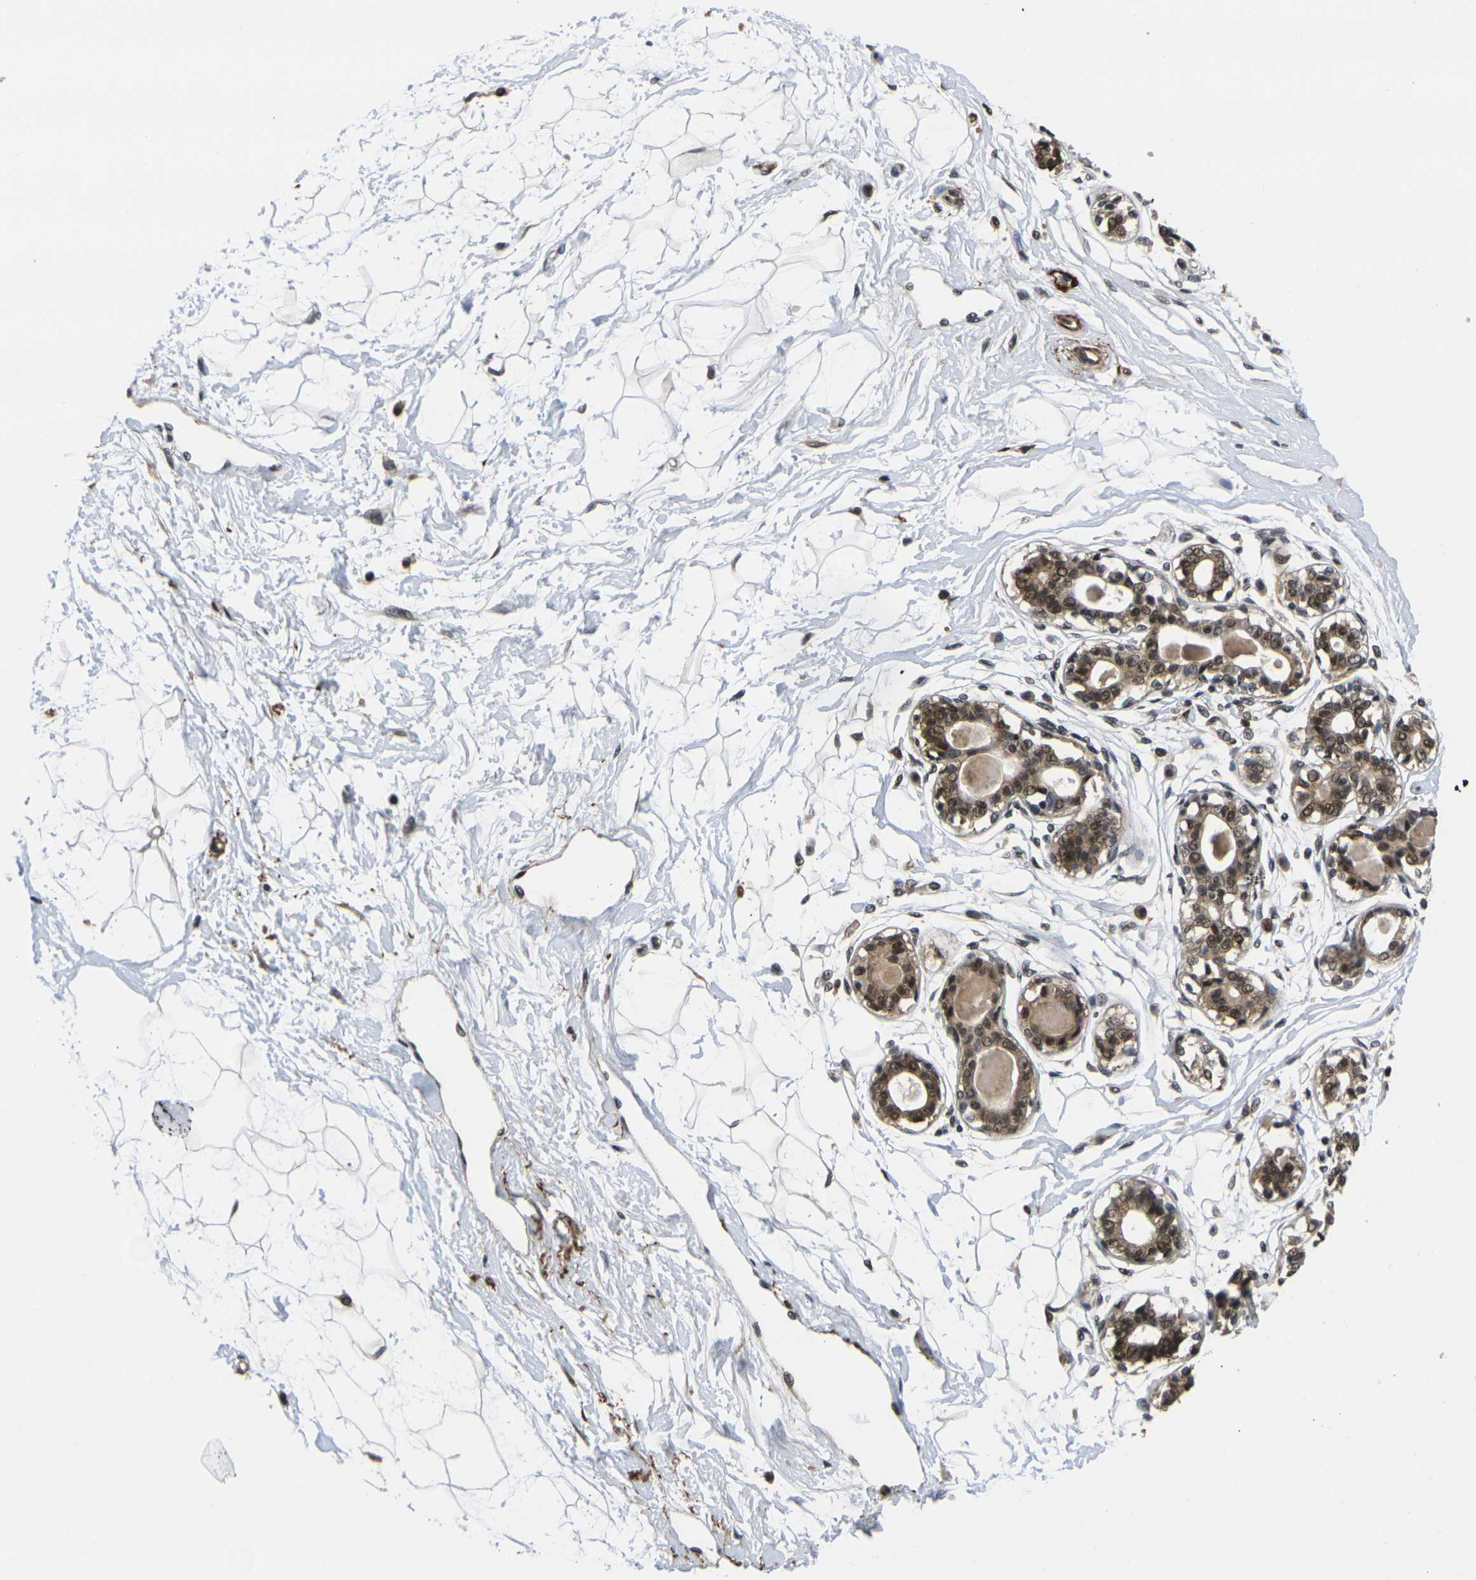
{"staining": {"intensity": "moderate", "quantity": ">75%", "location": "nuclear"}, "tissue": "breast", "cell_type": "Adipocytes", "image_type": "normal", "snomed": [{"axis": "morphology", "description": "Normal tissue, NOS"}, {"axis": "topography", "description": "Breast"}], "caption": "Benign breast was stained to show a protein in brown. There is medium levels of moderate nuclear positivity in approximately >75% of adipocytes.", "gene": "RBM7", "patient": {"sex": "female", "age": 45}}